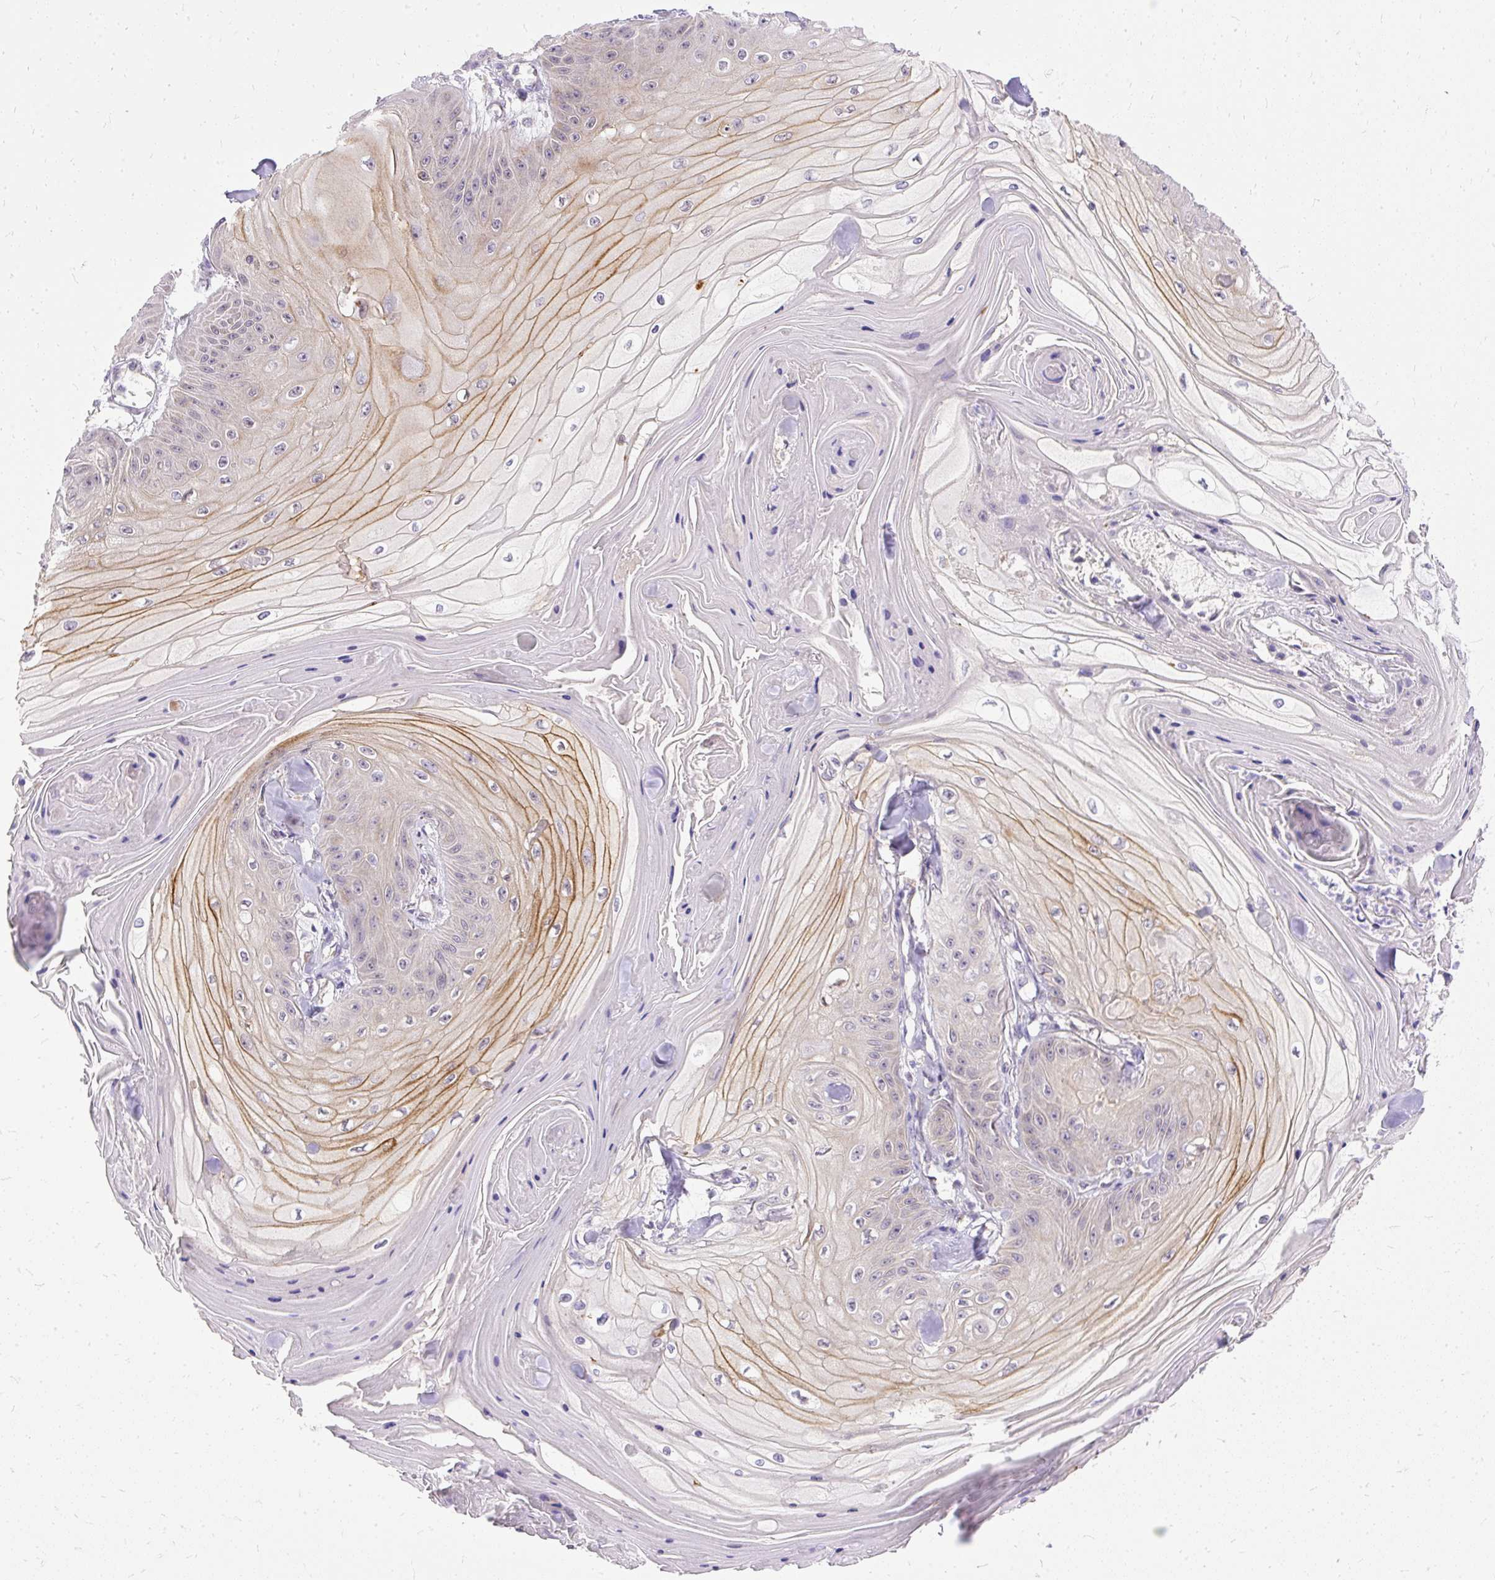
{"staining": {"intensity": "moderate", "quantity": "<25%", "location": "cytoplasmic/membranous"}, "tissue": "skin cancer", "cell_type": "Tumor cells", "image_type": "cancer", "snomed": [{"axis": "morphology", "description": "Squamous cell carcinoma, NOS"}, {"axis": "topography", "description": "Skin"}], "caption": "A histopathology image of human squamous cell carcinoma (skin) stained for a protein demonstrates moderate cytoplasmic/membranous brown staining in tumor cells.", "gene": "AMFR", "patient": {"sex": "male", "age": 74}}